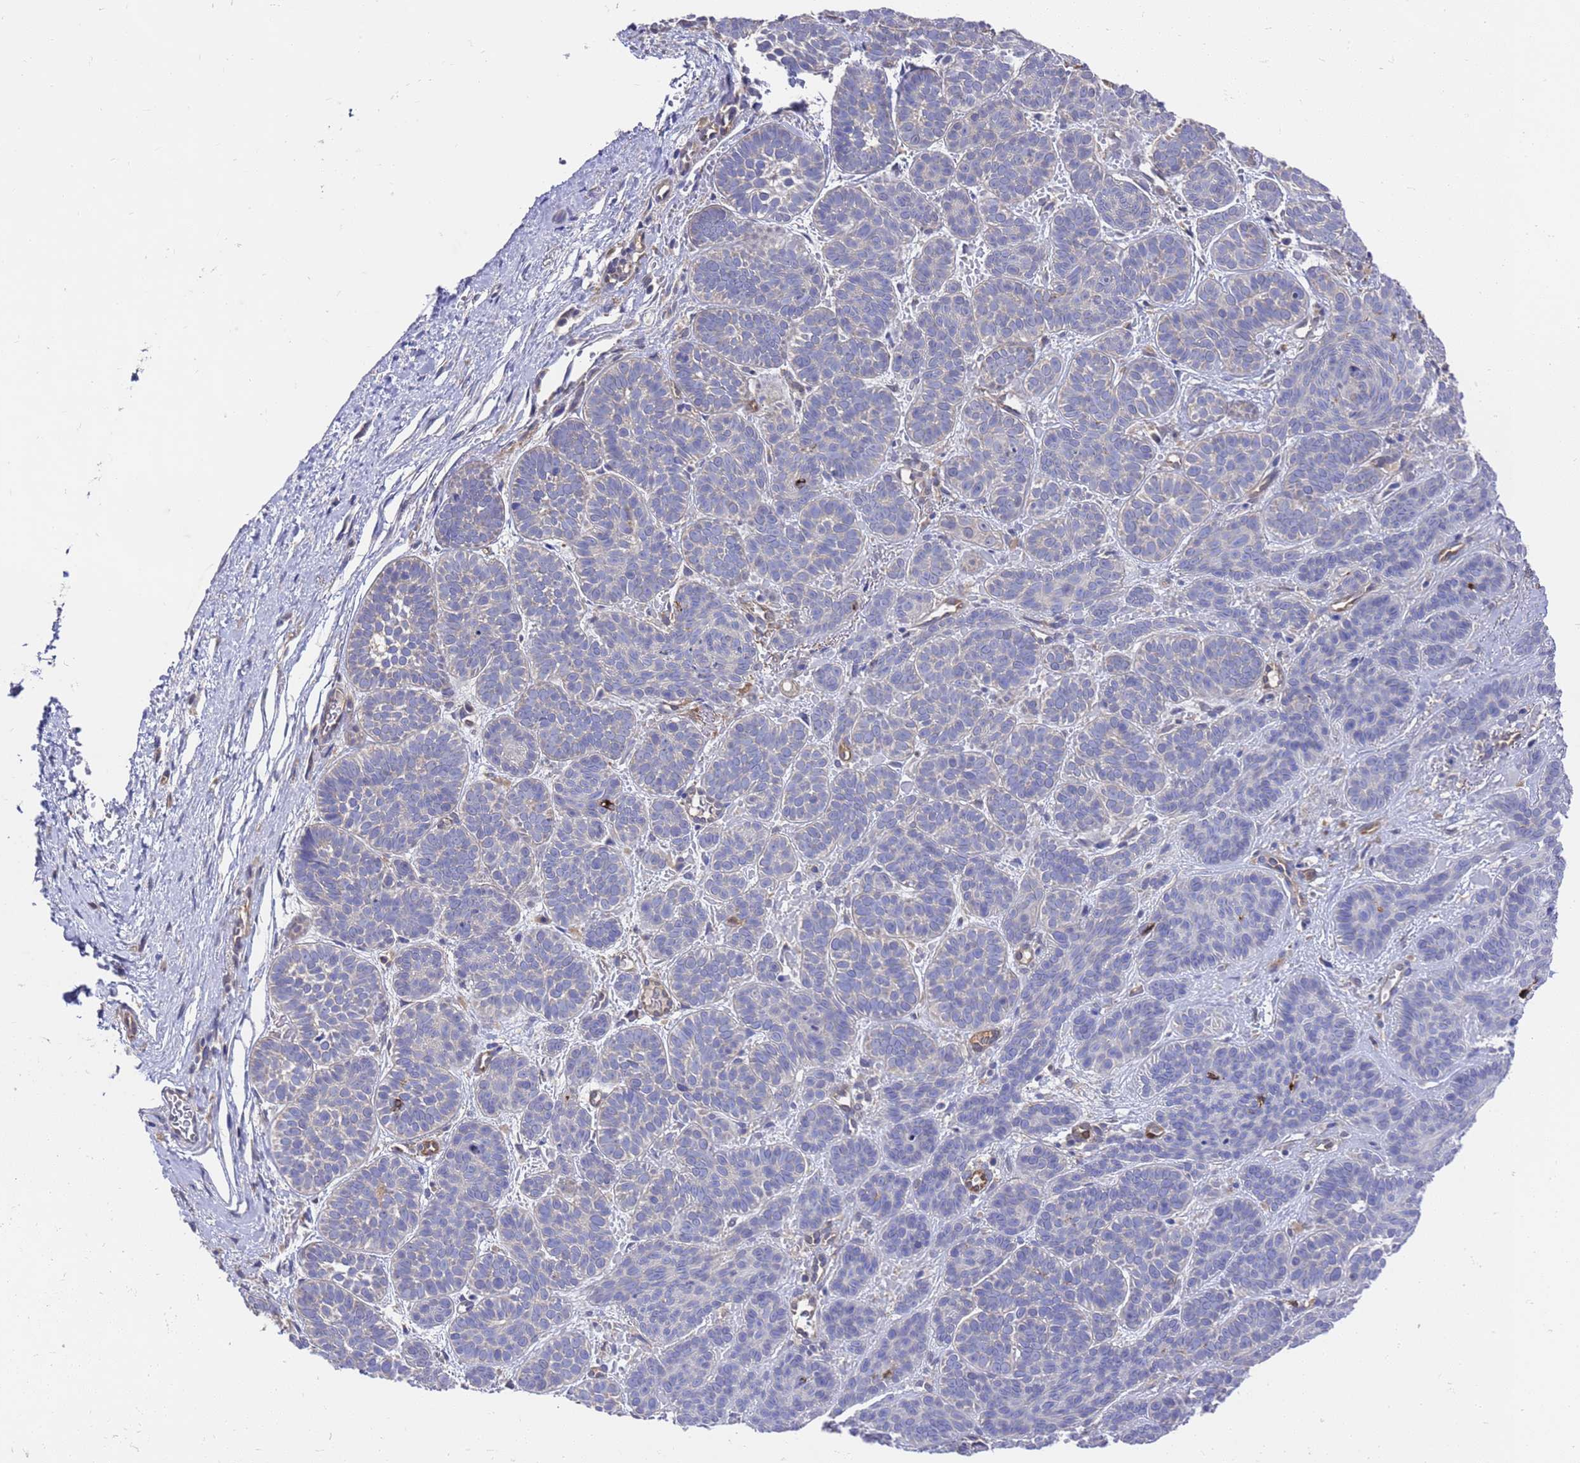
{"staining": {"intensity": "negative", "quantity": "none", "location": "none"}, "tissue": "skin cancer", "cell_type": "Tumor cells", "image_type": "cancer", "snomed": [{"axis": "morphology", "description": "Basal cell carcinoma"}, {"axis": "topography", "description": "Skin"}], "caption": "Skin cancer was stained to show a protein in brown. There is no significant positivity in tumor cells.", "gene": "SLC35E2B", "patient": {"sex": "male", "age": 85}}